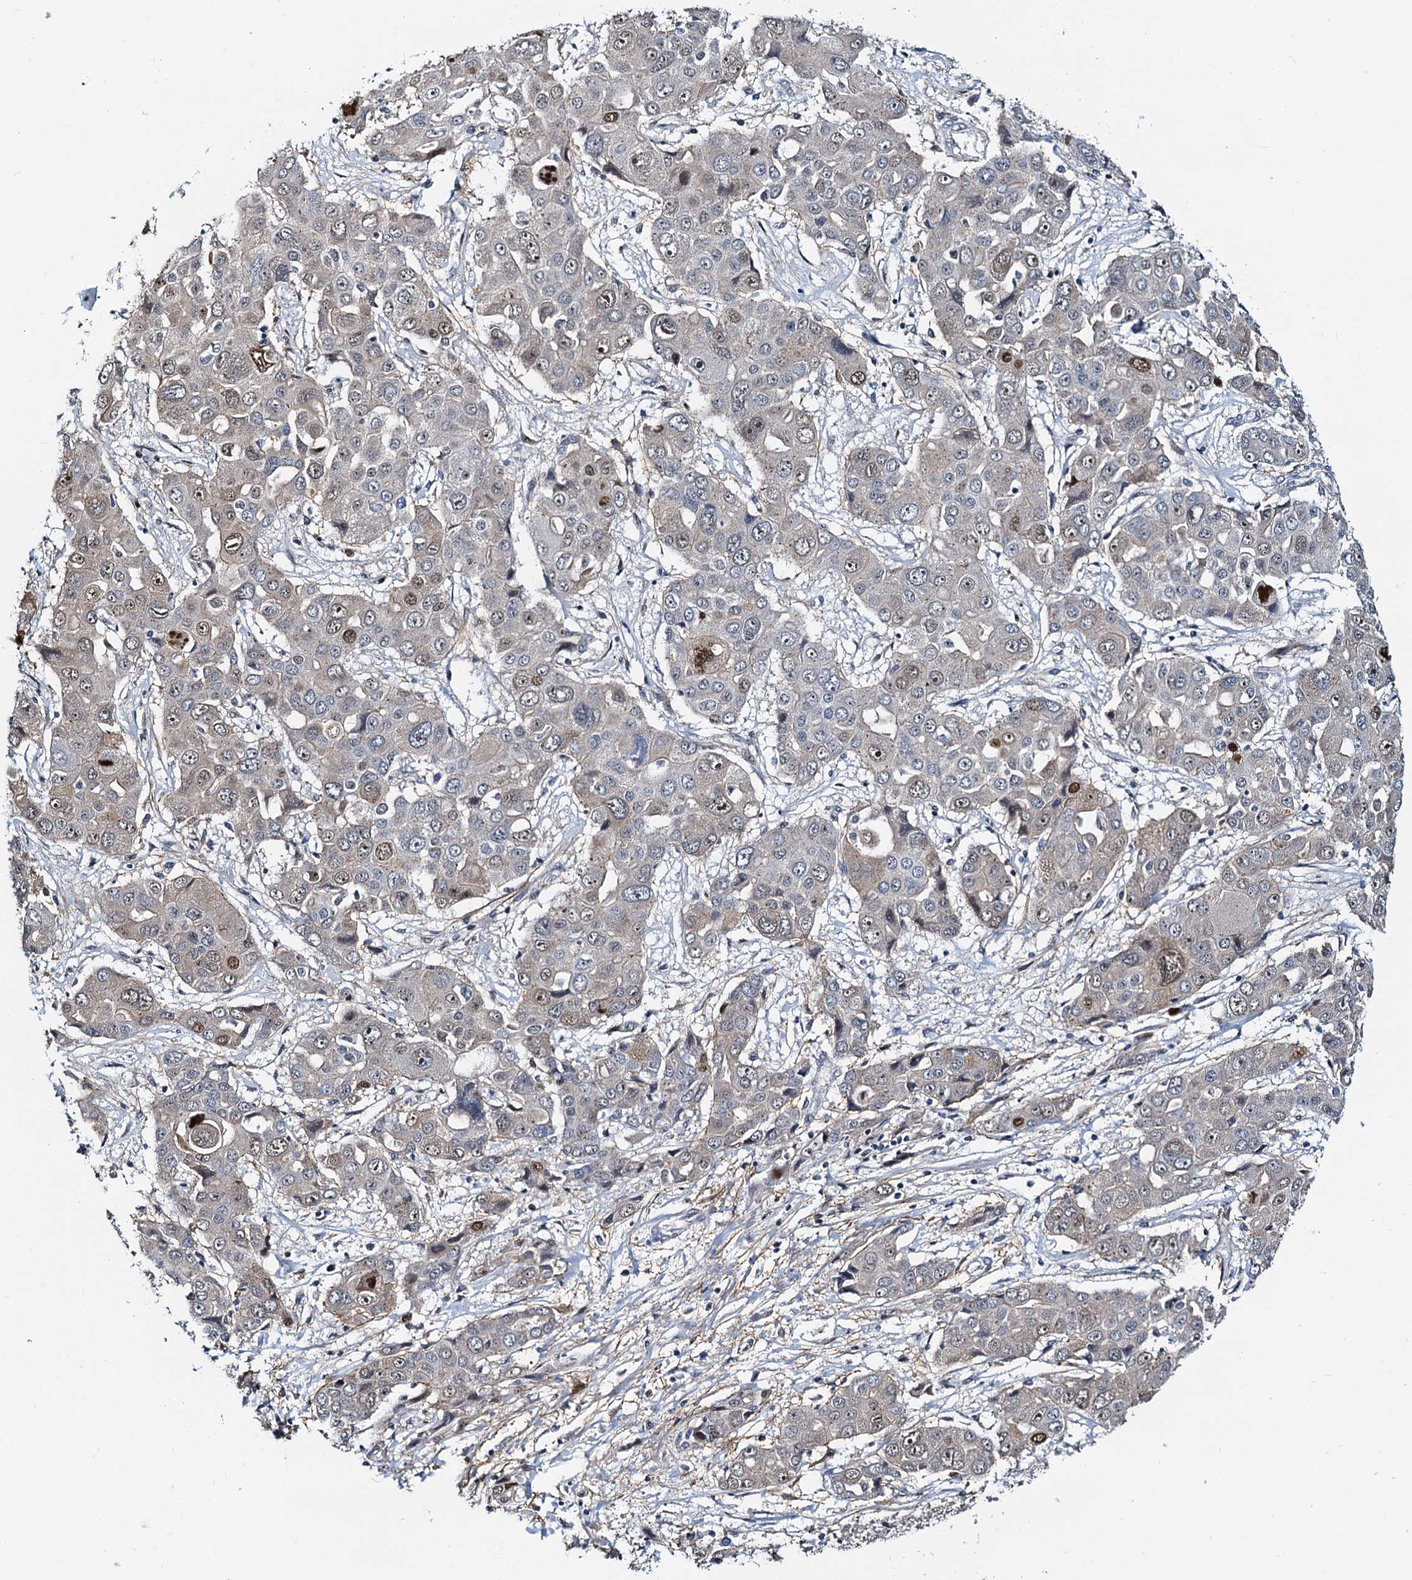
{"staining": {"intensity": "moderate", "quantity": "<25%", "location": "nuclear"}, "tissue": "liver cancer", "cell_type": "Tumor cells", "image_type": "cancer", "snomed": [{"axis": "morphology", "description": "Cholangiocarcinoma"}, {"axis": "topography", "description": "Liver"}], "caption": "Immunohistochemistry (IHC) (DAB) staining of human liver cholangiocarcinoma reveals moderate nuclear protein staining in about <25% of tumor cells. (Brightfield microscopy of DAB IHC at high magnification).", "gene": "PTGES3", "patient": {"sex": "male", "age": 67}}